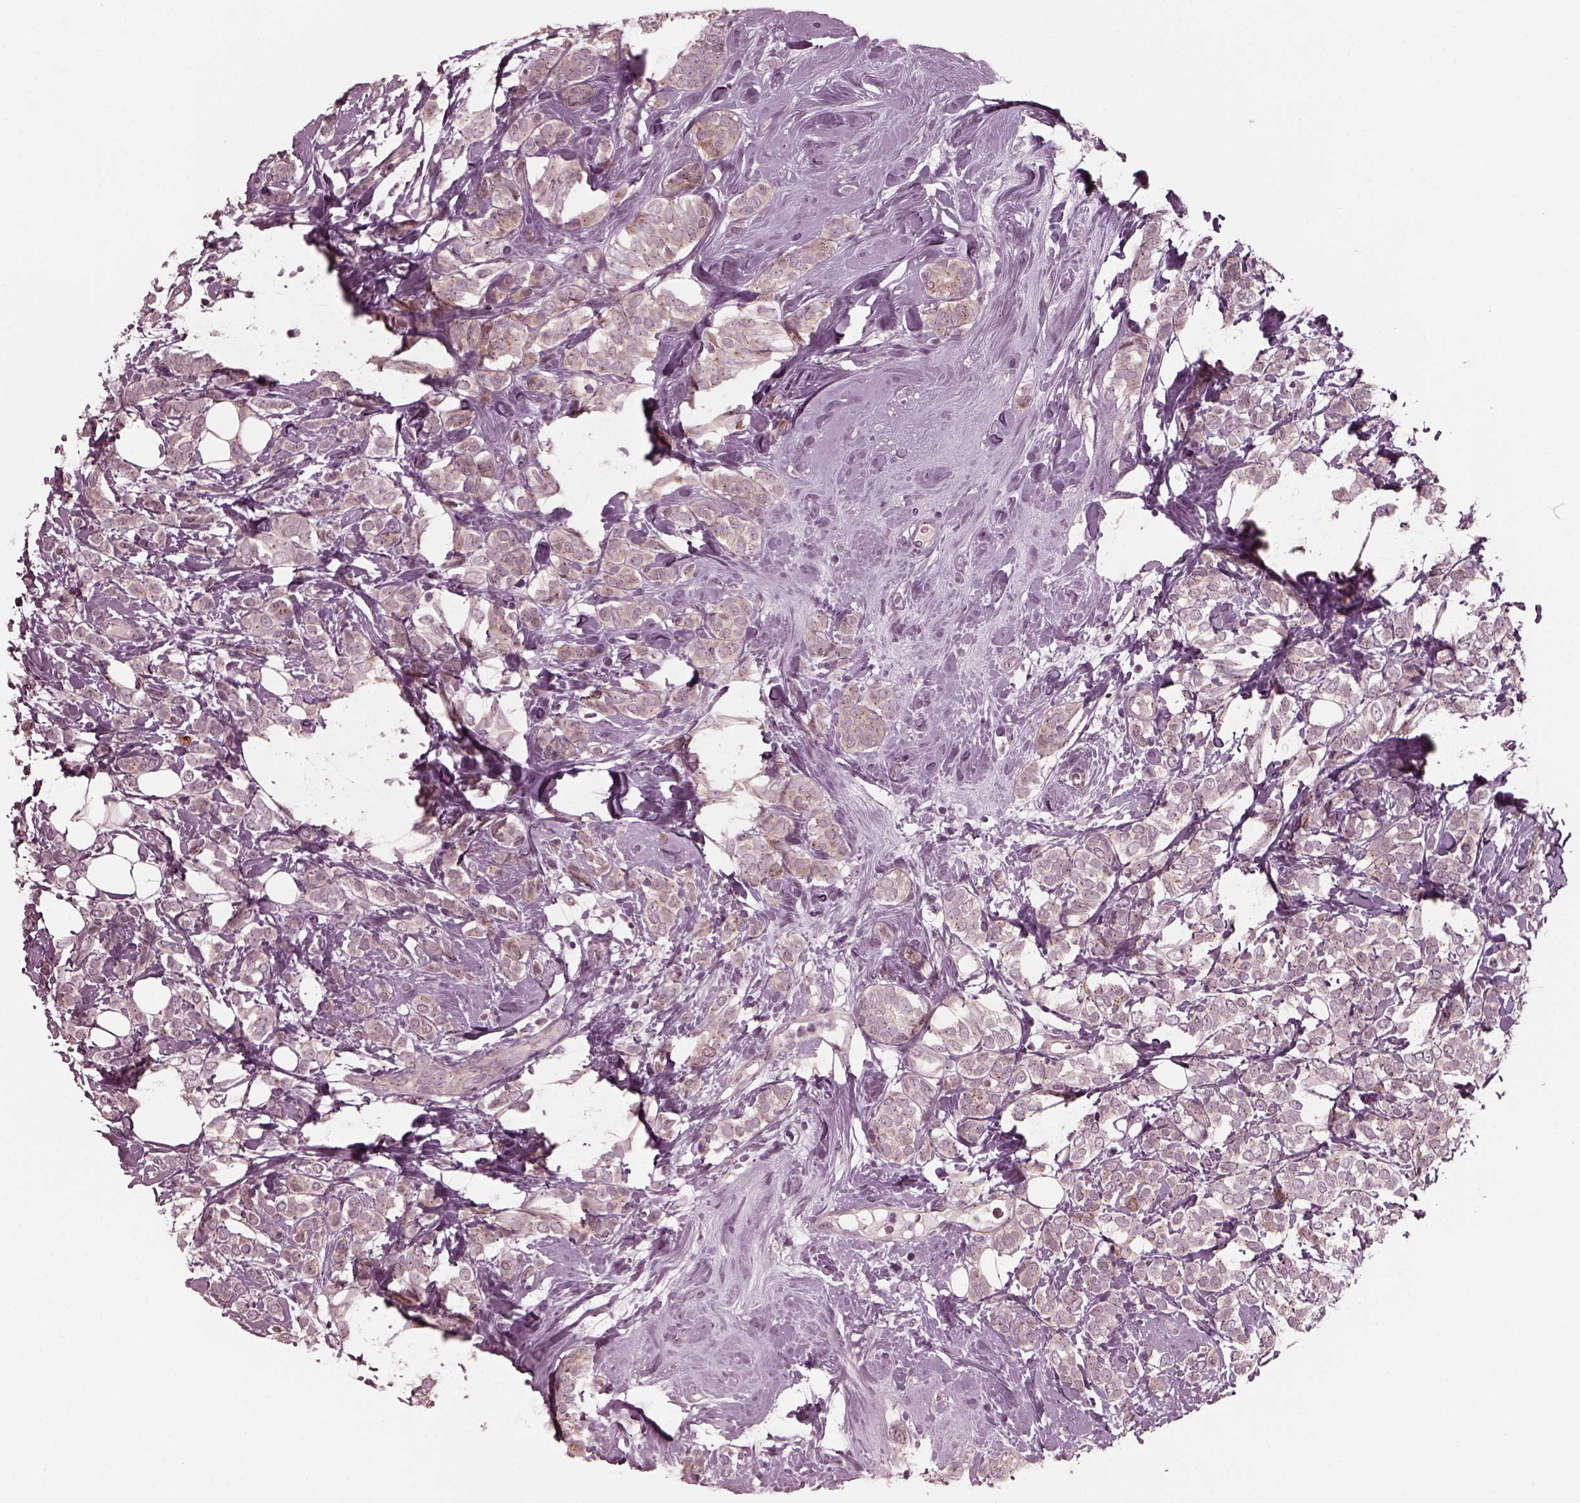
{"staining": {"intensity": "weak", "quantity": "<25%", "location": "cytoplasmic/membranous"}, "tissue": "breast cancer", "cell_type": "Tumor cells", "image_type": "cancer", "snomed": [{"axis": "morphology", "description": "Lobular carcinoma"}, {"axis": "topography", "description": "Breast"}], "caption": "IHC histopathology image of human breast cancer stained for a protein (brown), which shows no staining in tumor cells.", "gene": "SAXO1", "patient": {"sex": "female", "age": 49}}